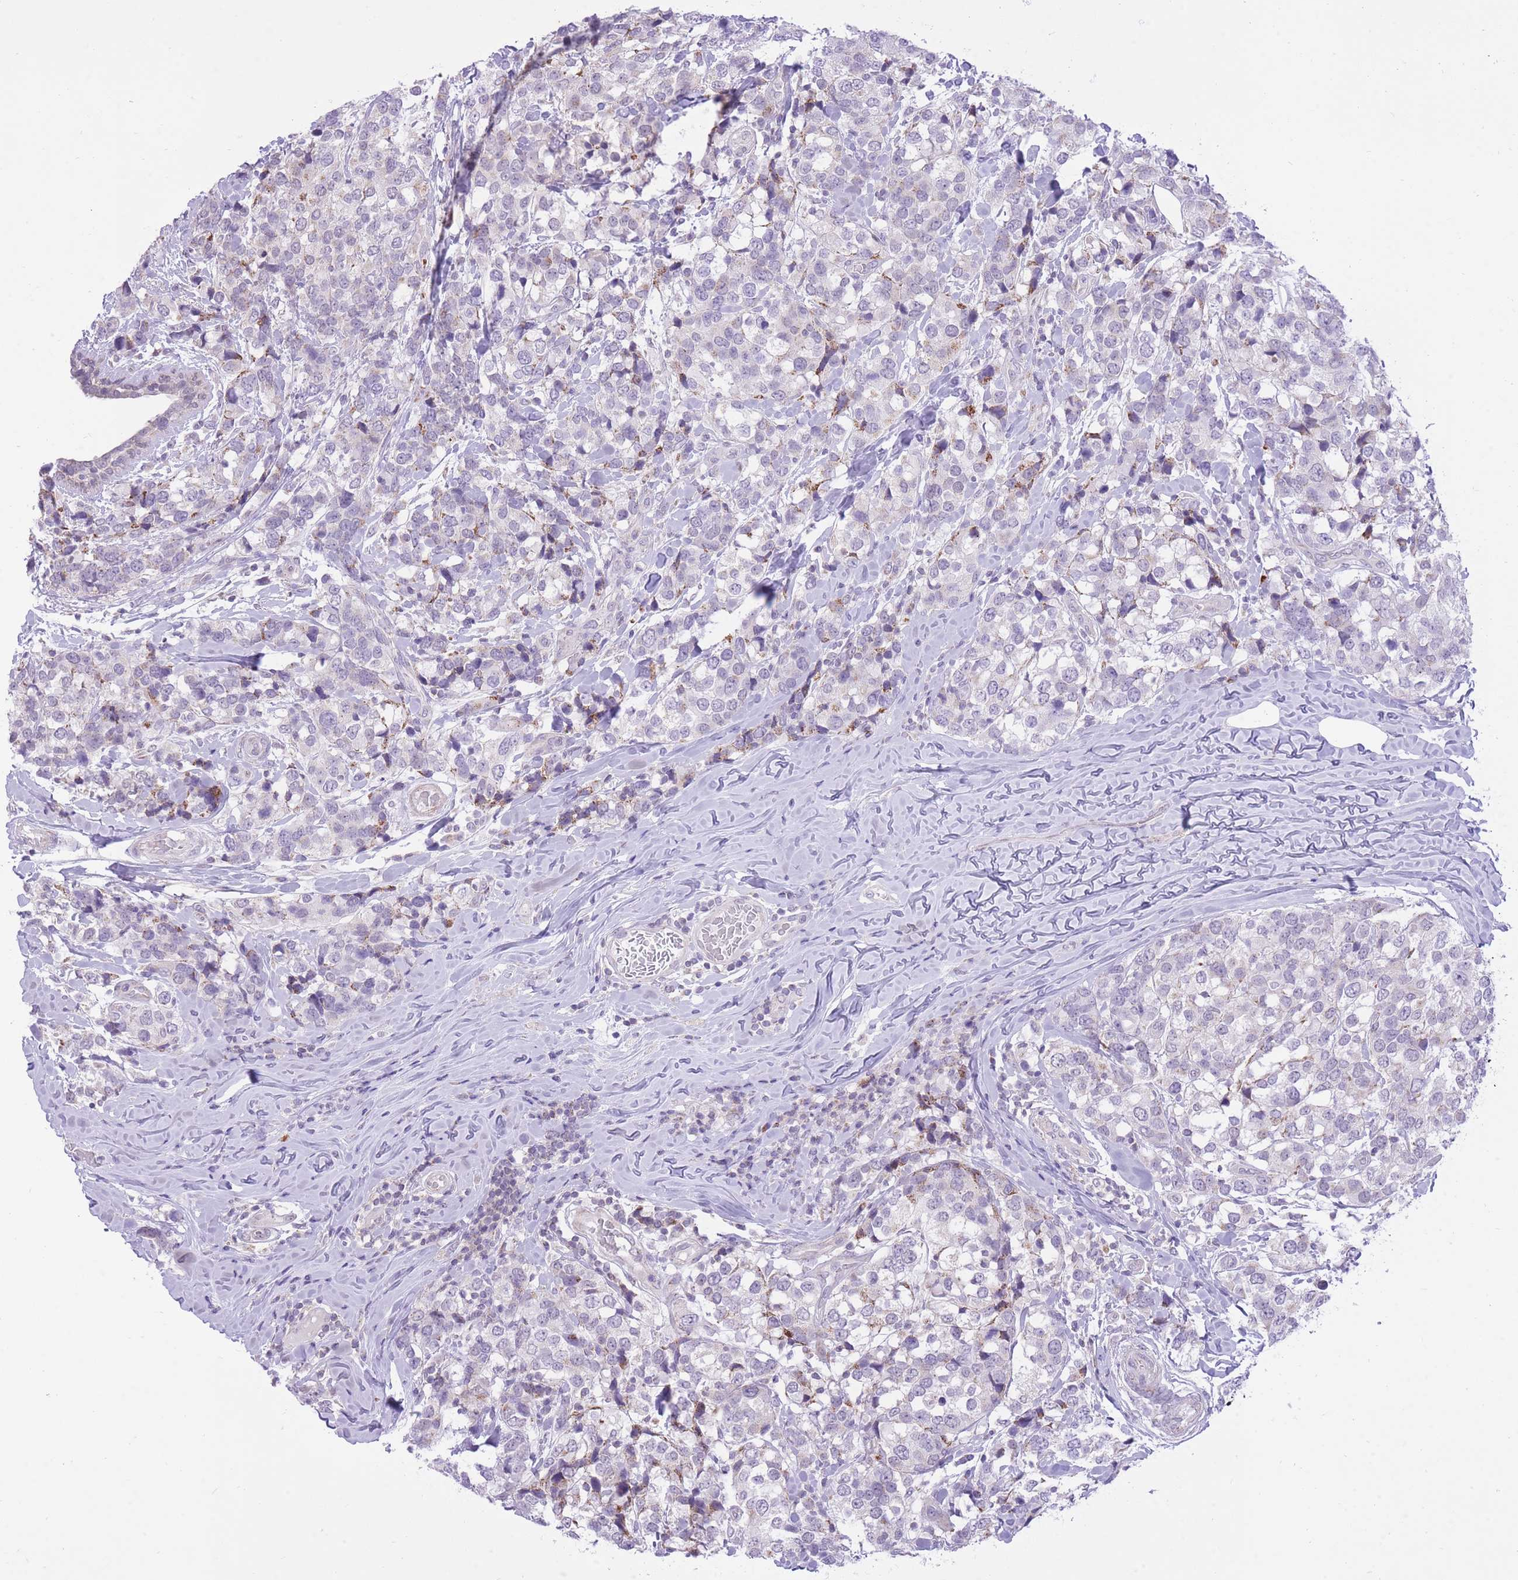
{"staining": {"intensity": "negative", "quantity": "none", "location": "none"}, "tissue": "breast cancer", "cell_type": "Tumor cells", "image_type": "cancer", "snomed": [{"axis": "morphology", "description": "Lobular carcinoma"}, {"axis": "topography", "description": "Breast"}], "caption": "Immunohistochemical staining of breast cancer shows no significant positivity in tumor cells. (DAB (3,3'-diaminobenzidine) immunohistochemistry visualized using brightfield microscopy, high magnification).", "gene": "DENND2D", "patient": {"sex": "female", "age": 59}}